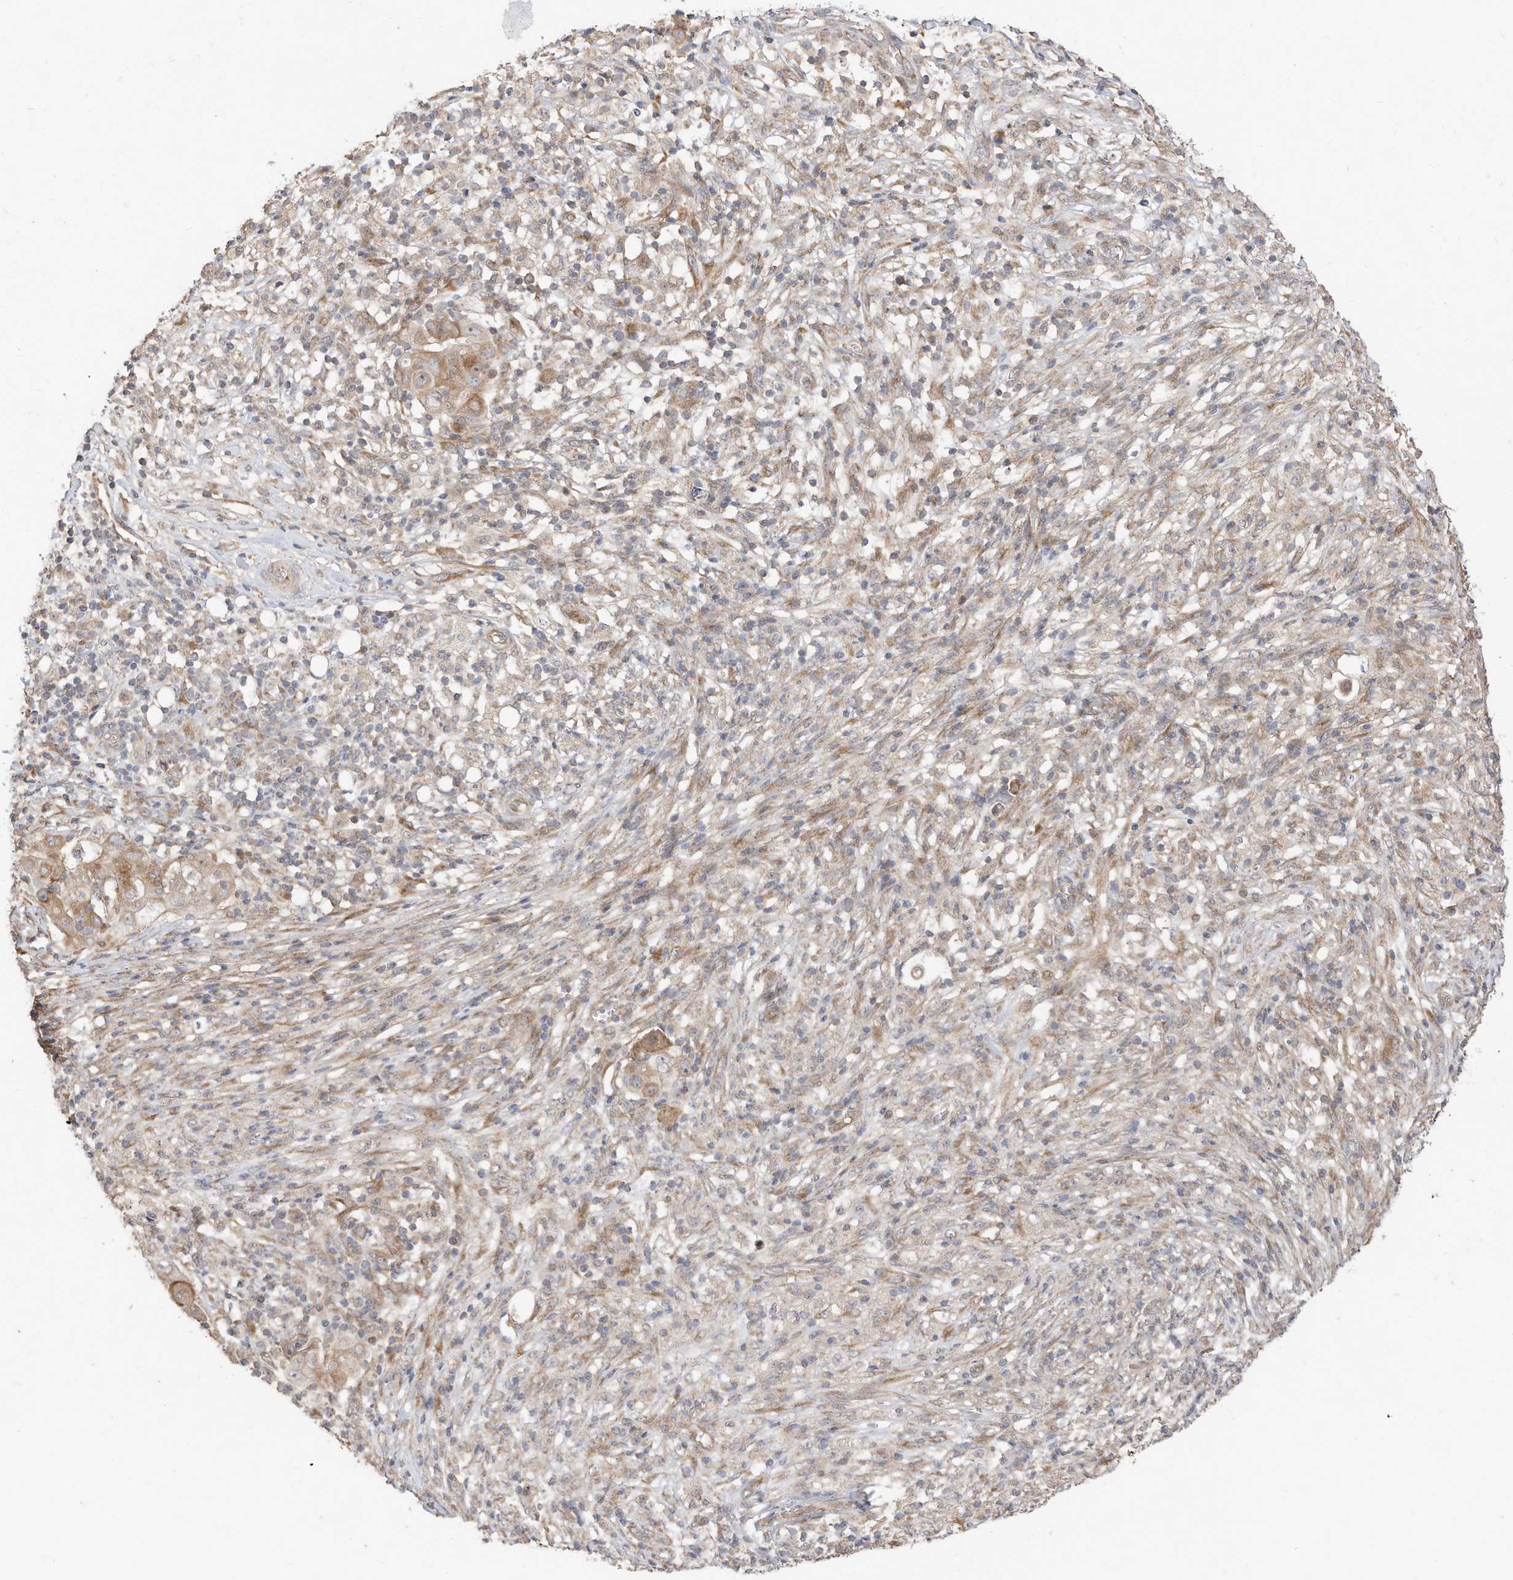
{"staining": {"intensity": "moderate", "quantity": "25%-75%", "location": "cytoplasmic/membranous"}, "tissue": "ovarian cancer", "cell_type": "Tumor cells", "image_type": "cancer", "snomed": [{"axis": "morphology", "description": "Carcinoma, endometroid"}, {"axis": "topography", "description": "Ovary"}], "caption": "Approximately 25%-75% of tumor cells in ovarian cancer show moderate cytoplasmic/membranous protein expression as visualized by brown immunohistochemical staining.", "gene": "CAGE1", "patient": {"sex": "female", "age": 42}}